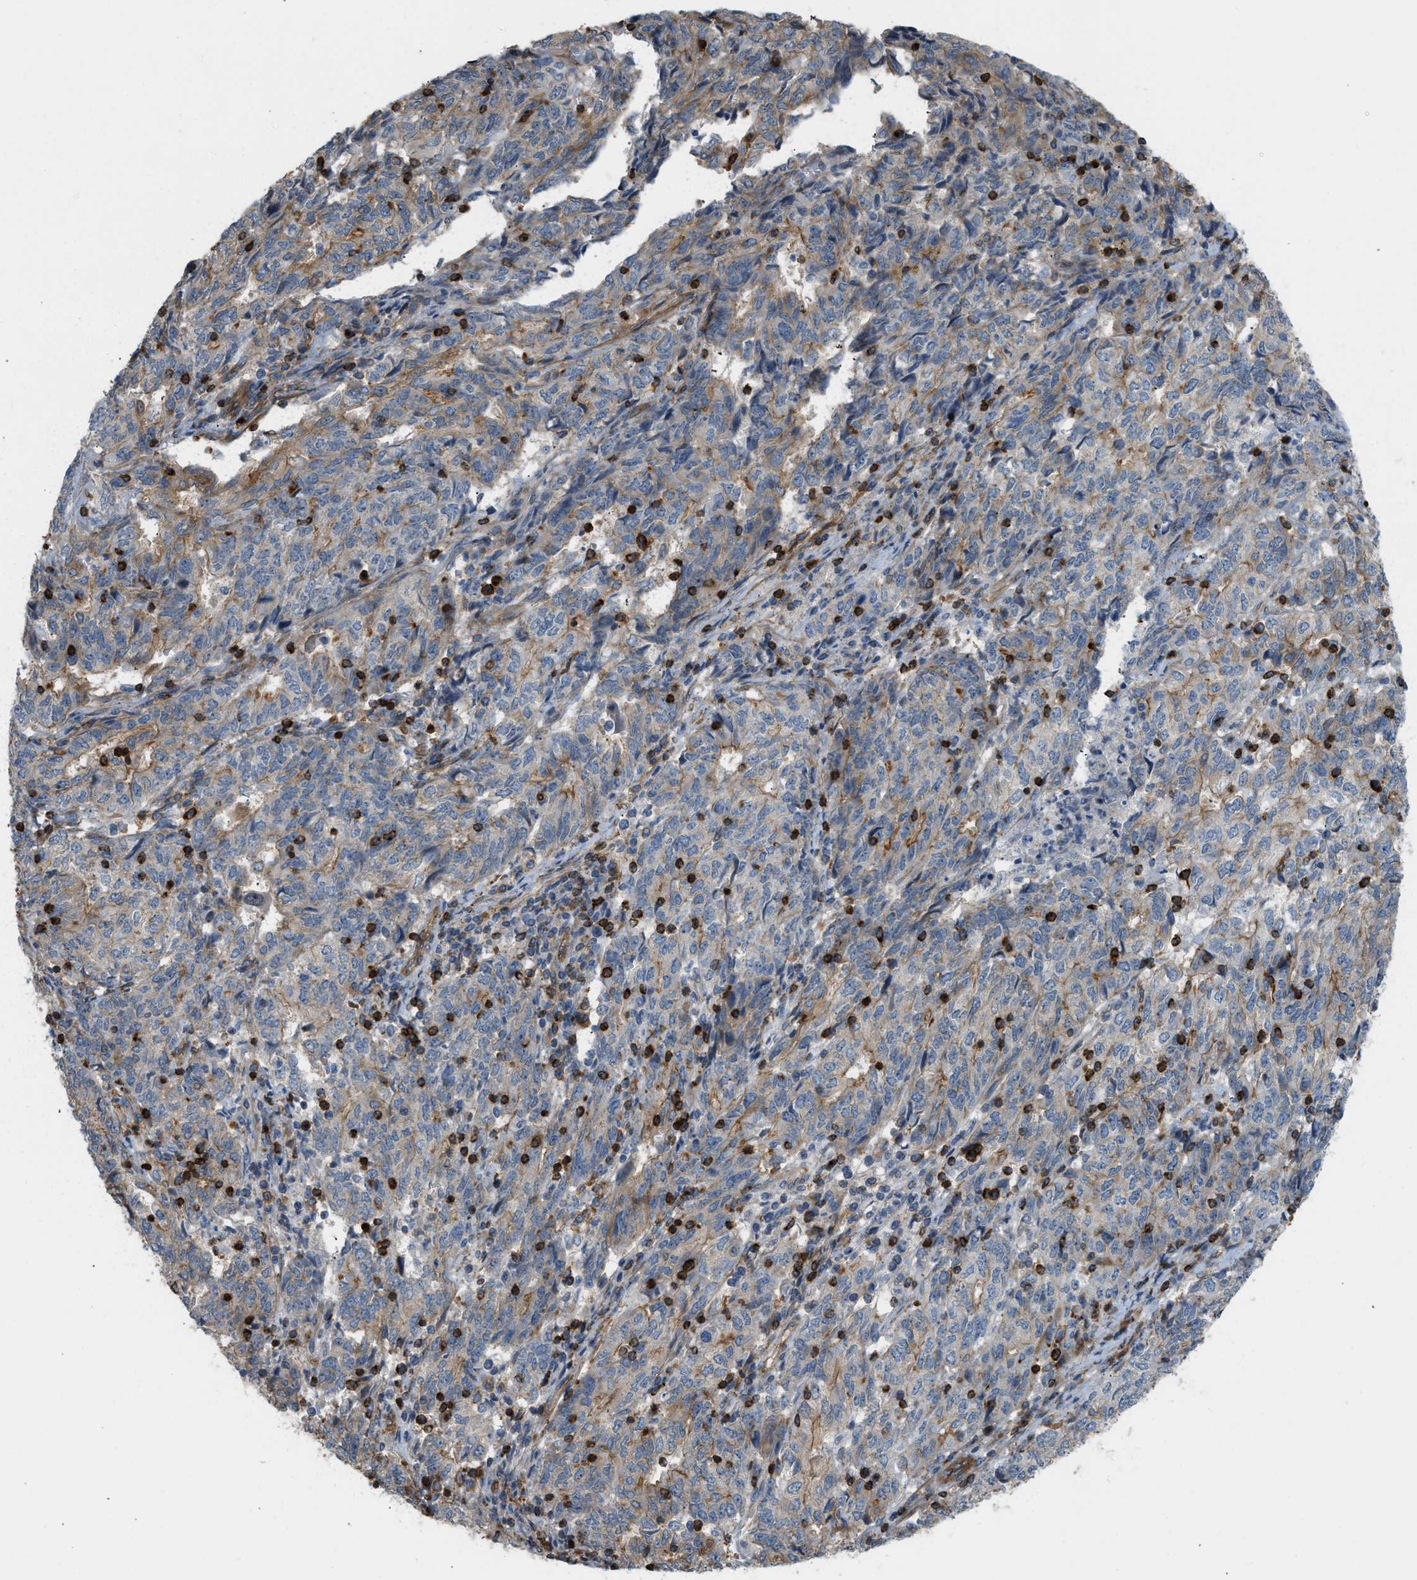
{"staining": {"intensity": "moderate", "quantity": "25%-75%", "location": "cytoplasmic/membranous"}, "tissue": "endometrial cancer", "cell_type": "Tumor cells", "image_type": "cancer", "snomed": [{"axis": "morphology", "description": "Adenocarcinoma, NOS"}, {"axis": "topography", "description": "Endometrium"}], "caption": "Protein staining displays moderate cytoplasmic/membranous positivity in about 25%-75% of tumor cells in endometrial cancer (adenocarcinoma).", "gene": "KIAA1671", "patient": {"sex": "female", "age": 80}}